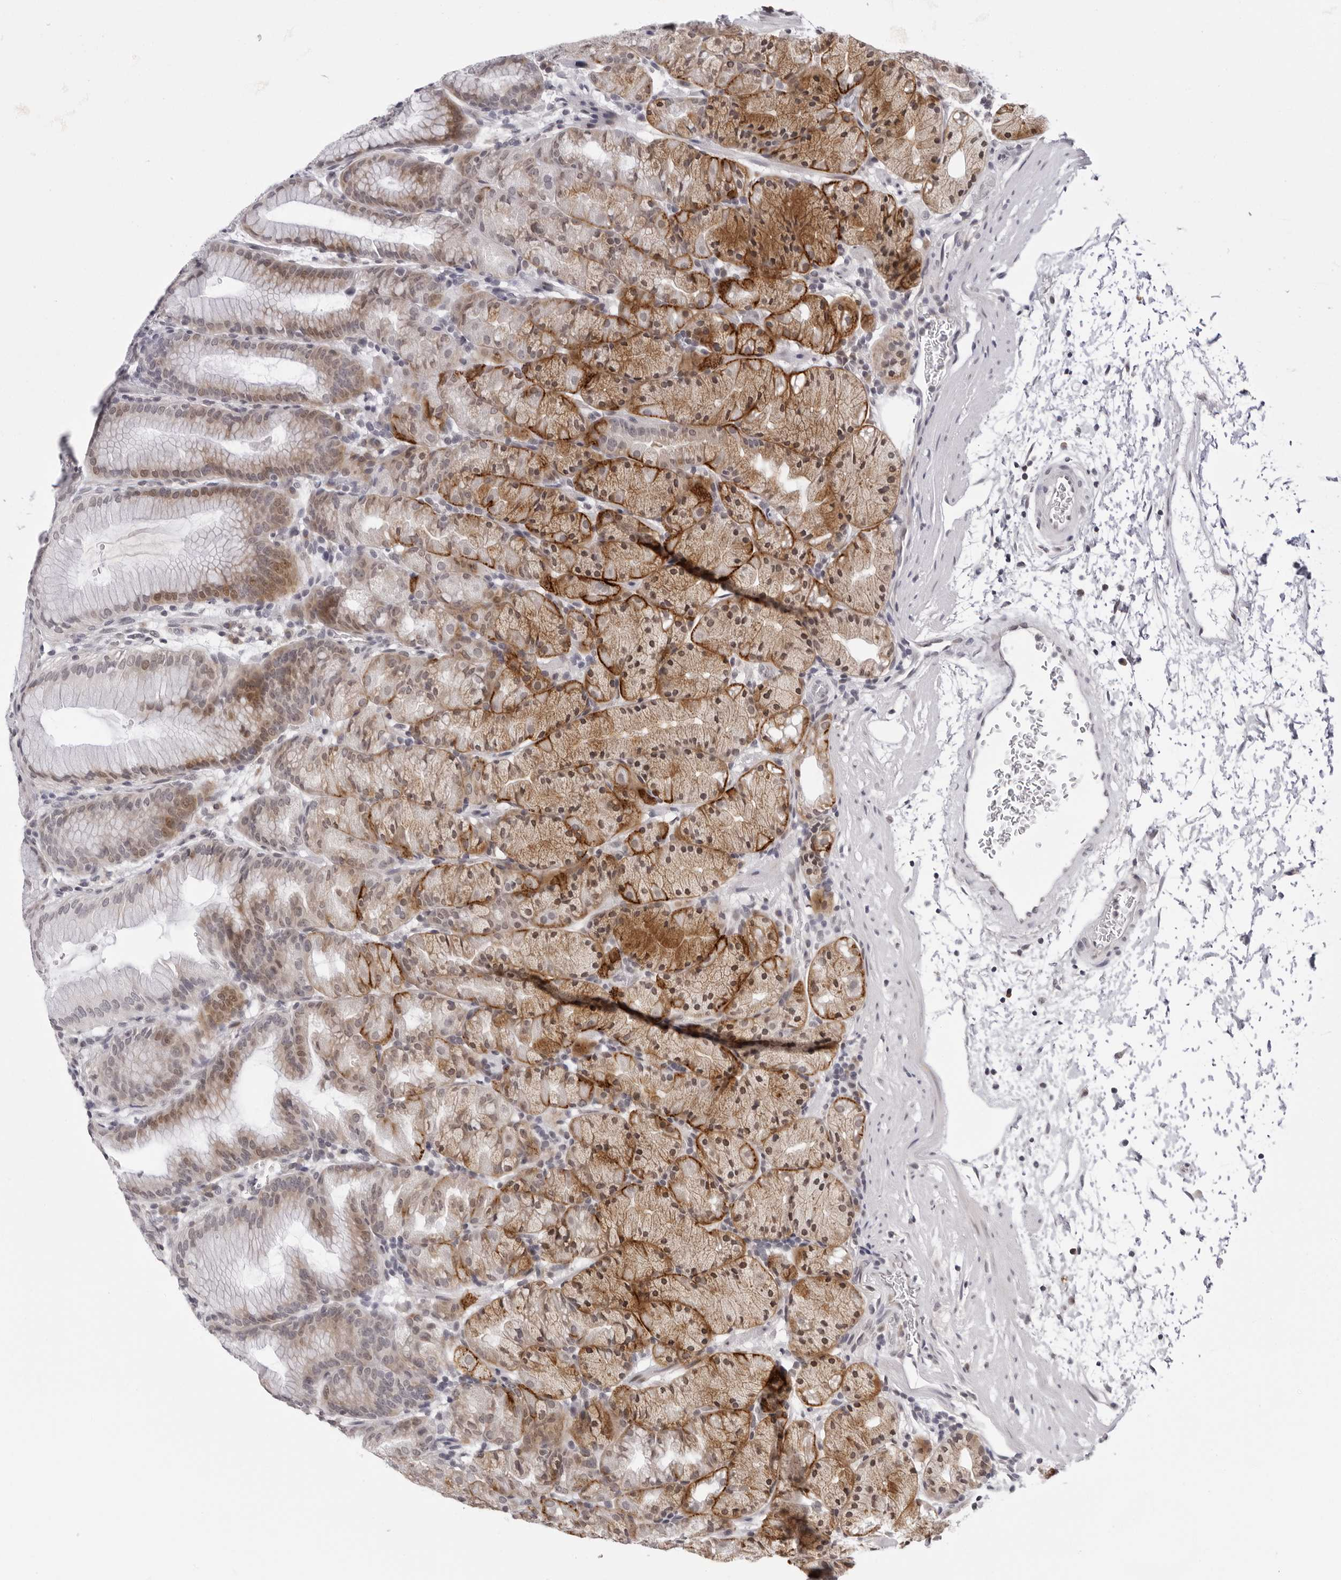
{"staining": {"intensity": "moderate", "quantity": "25%-75%", "location": "cytoplasmic/membranous"}, "tissue": "stomach", "cell_type": "Glandular cells", "image_type": "normal", "snomed": [{"axis": "morphology", "description": "Normal tissue, NOS"}, {"axis": "topography", "description": "Stomach, upper"}], "caption": "Immunohistochemistry (DAB) staining of normal stomach reveals moderate cytoplasmic/membranous protein staining in about 25%-75% of glandular cells.", "gene": "PRUNE1", "patient": {"sex": "male", "age": 48}}